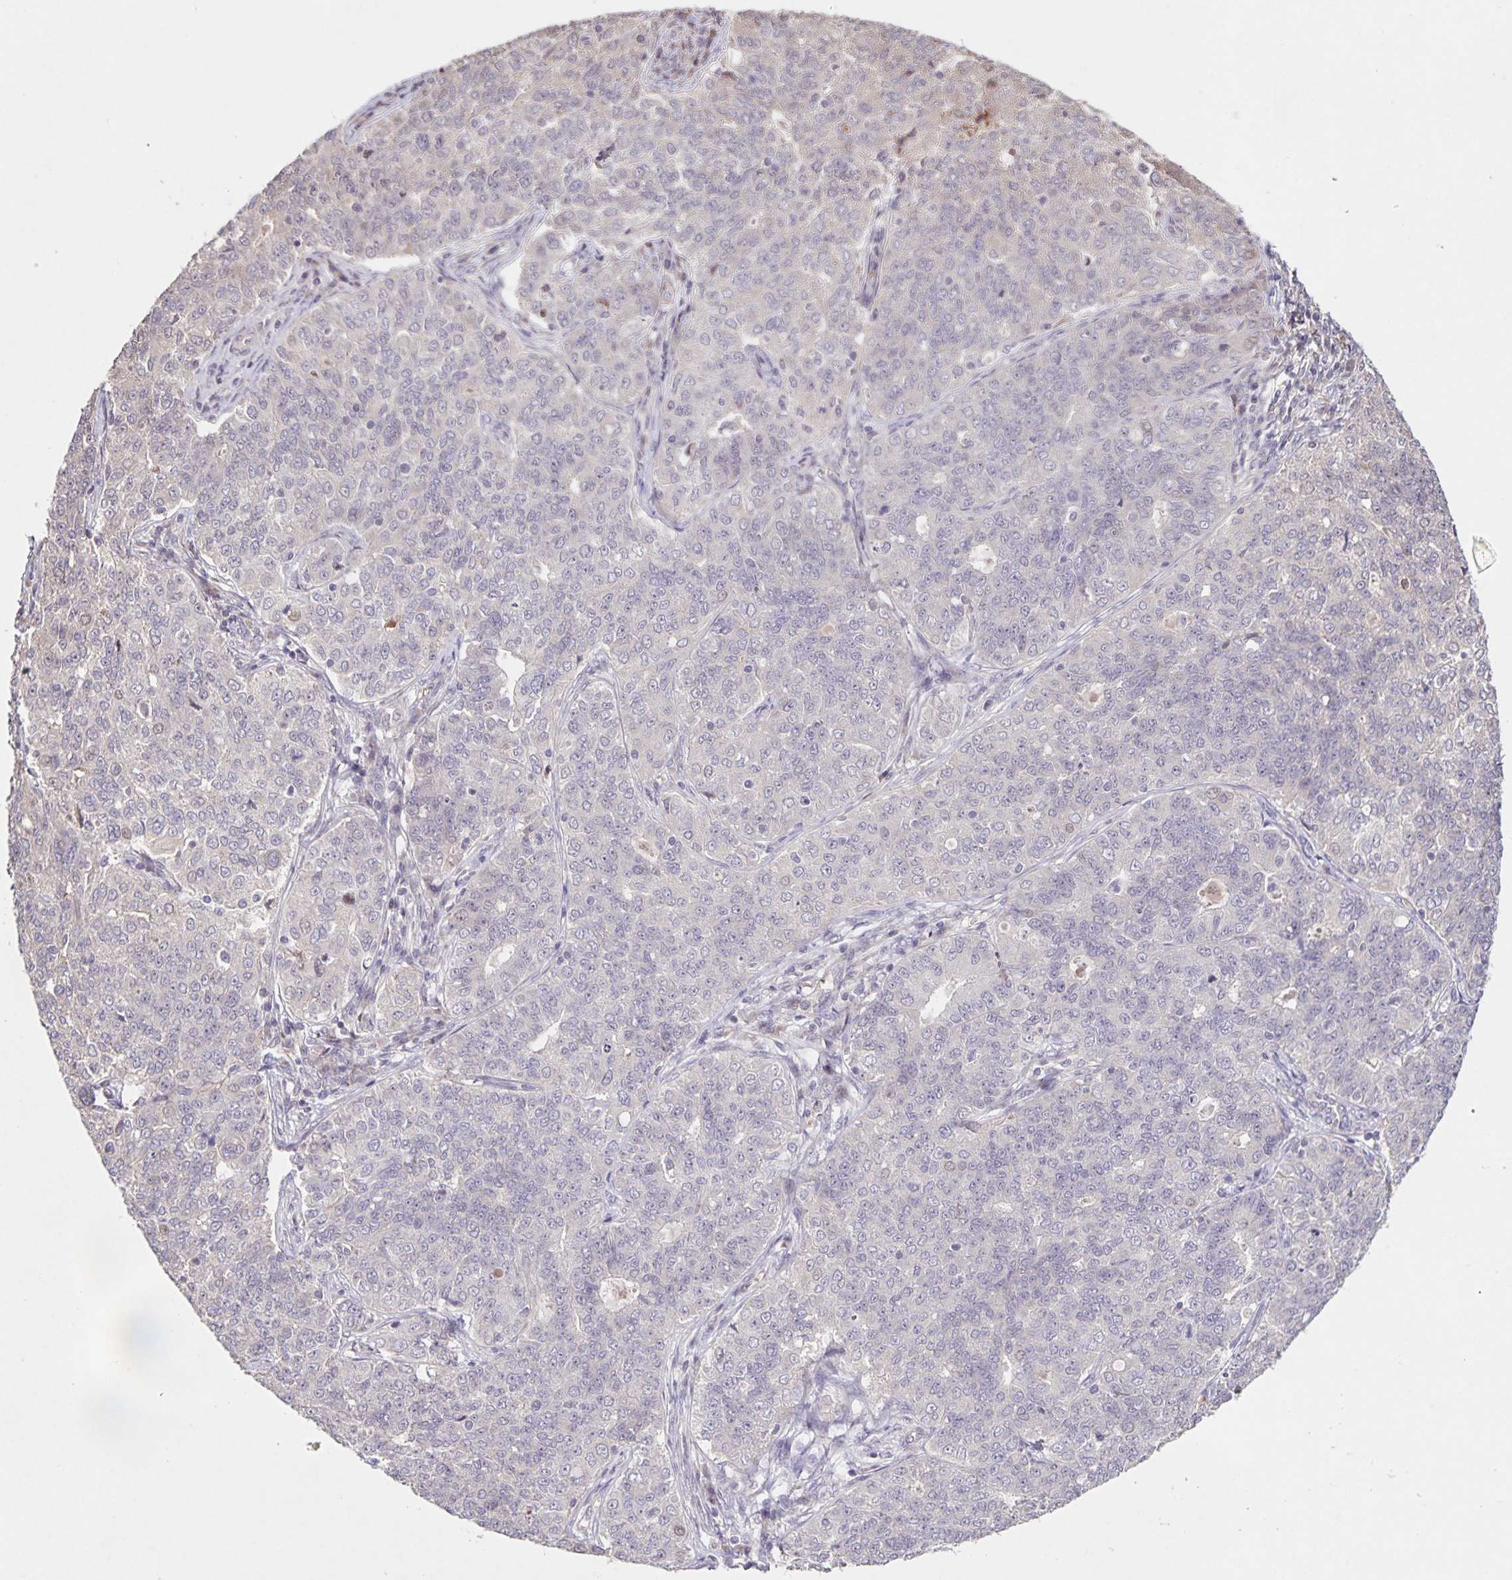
{"staining": {"intensity": "weak", "quantity": "<25%", "location": "nuclear"}, "tissue": "endometrial cancer", "cell_type": "Tumor cells", "image_type": "cancer", "snomed": [{"axis": "morphology", "description": "Adenocarcinoma, NOS"}, {"axis": "topography", "description": "Endometrium"}], "caption": "This is a micrograph of immunohistochemistry (IHC) staining of adenocarcinoma (endometrial), which shows no staining in tumor cells. (Immunohistochemistry, brightfield microscopy, high magnification).", "gene": "GDF2", "patient": {"sex": "female", "age": 43}}